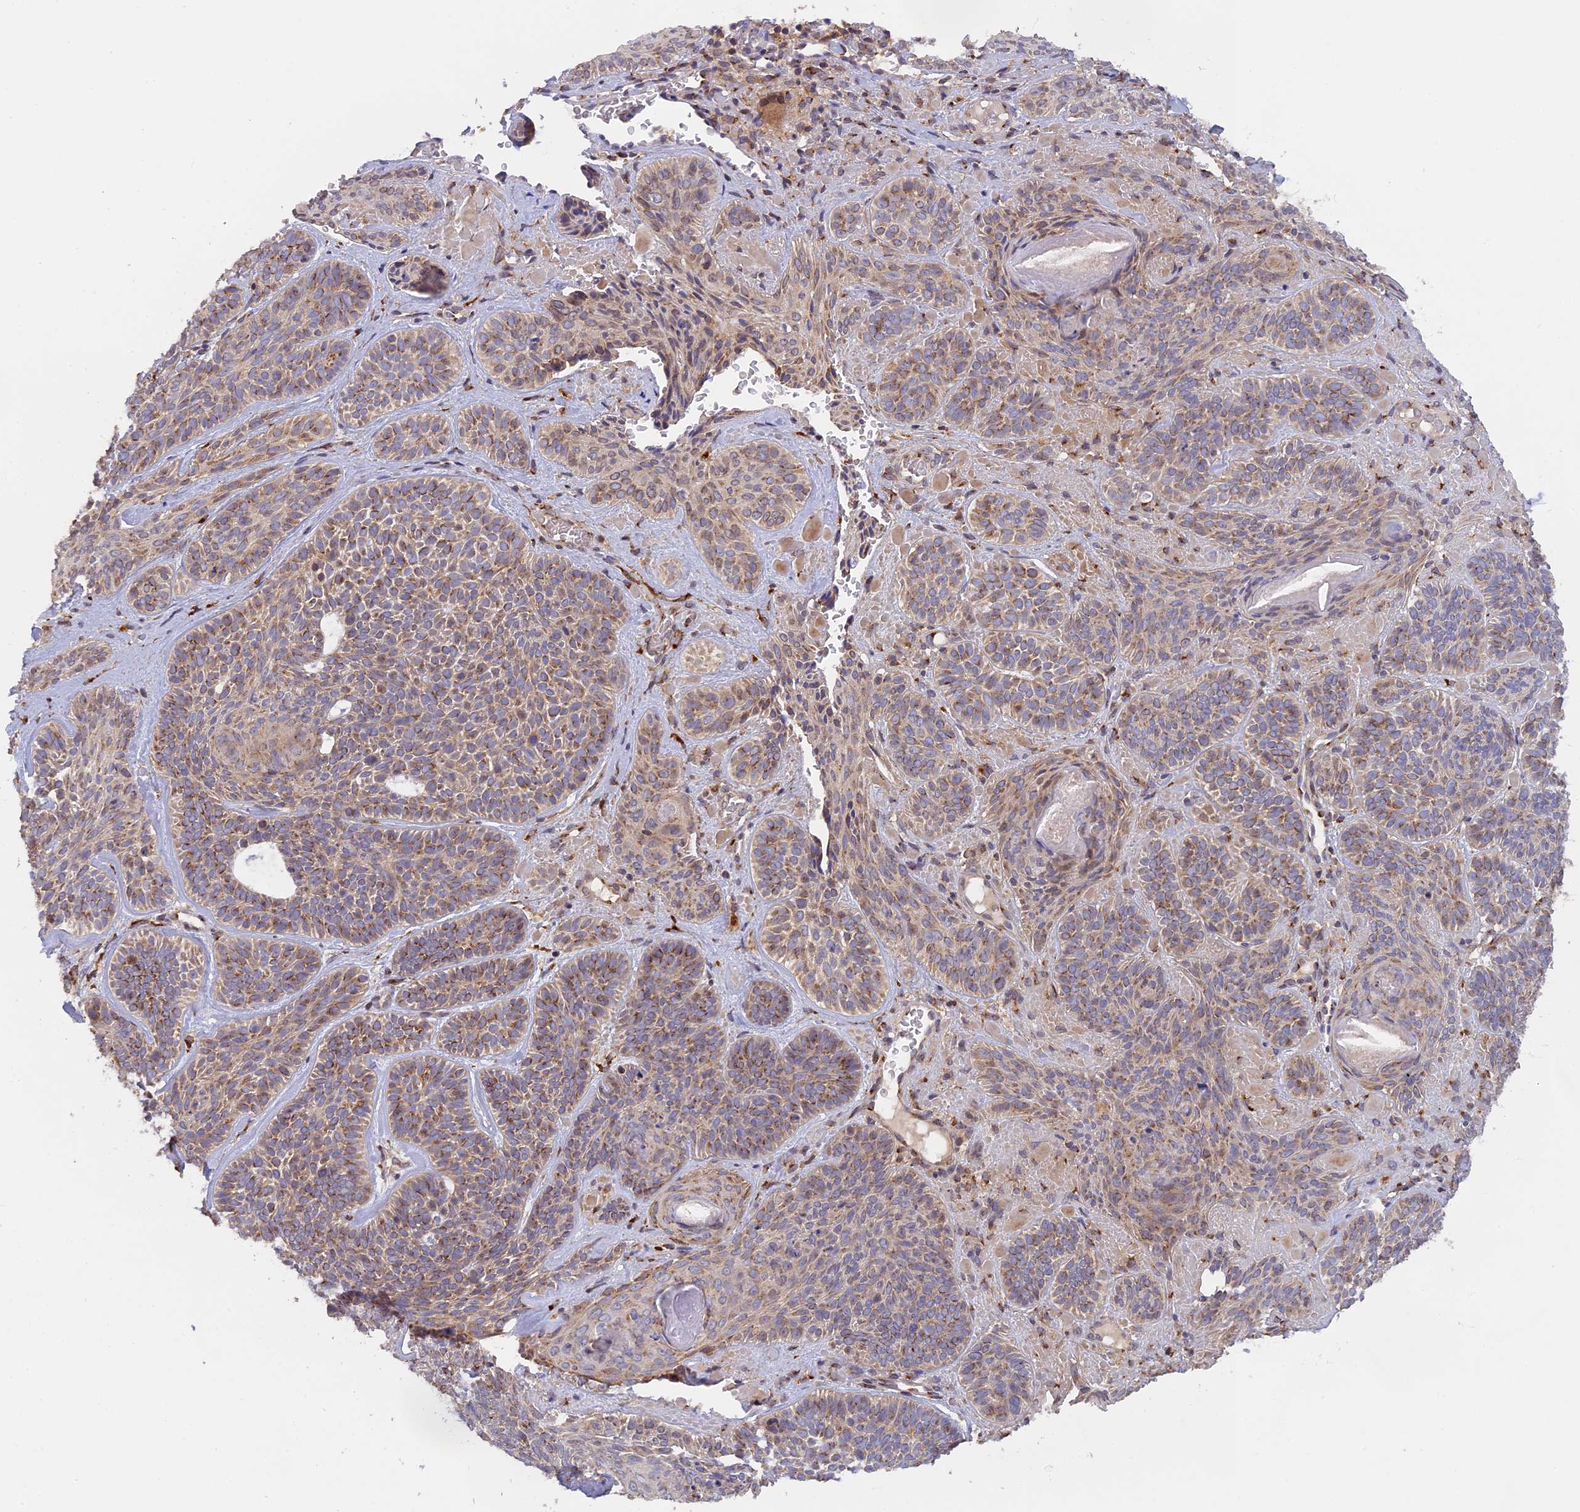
{"staining": {"intensity": "moderate", "quantity": ">75%", "location": "cytoplasmic/membranous"}, "tissue": "skin cancer", "cell_type": "Tumor cells", "image_type": "cancer", "snomed": [{"axis": "morphology", "description": "Basal cell carcinoma"}, {"axis": "topography", "description": "Skin"}], "caption": "Skin cancer was stained to show a protein in brown. There is medium levels of moderate cytoplasmic/membranous staining in approximately >75% of tumor cells.", "gene": "SNX17", "patient": {"sex": "male", "age": 85}}